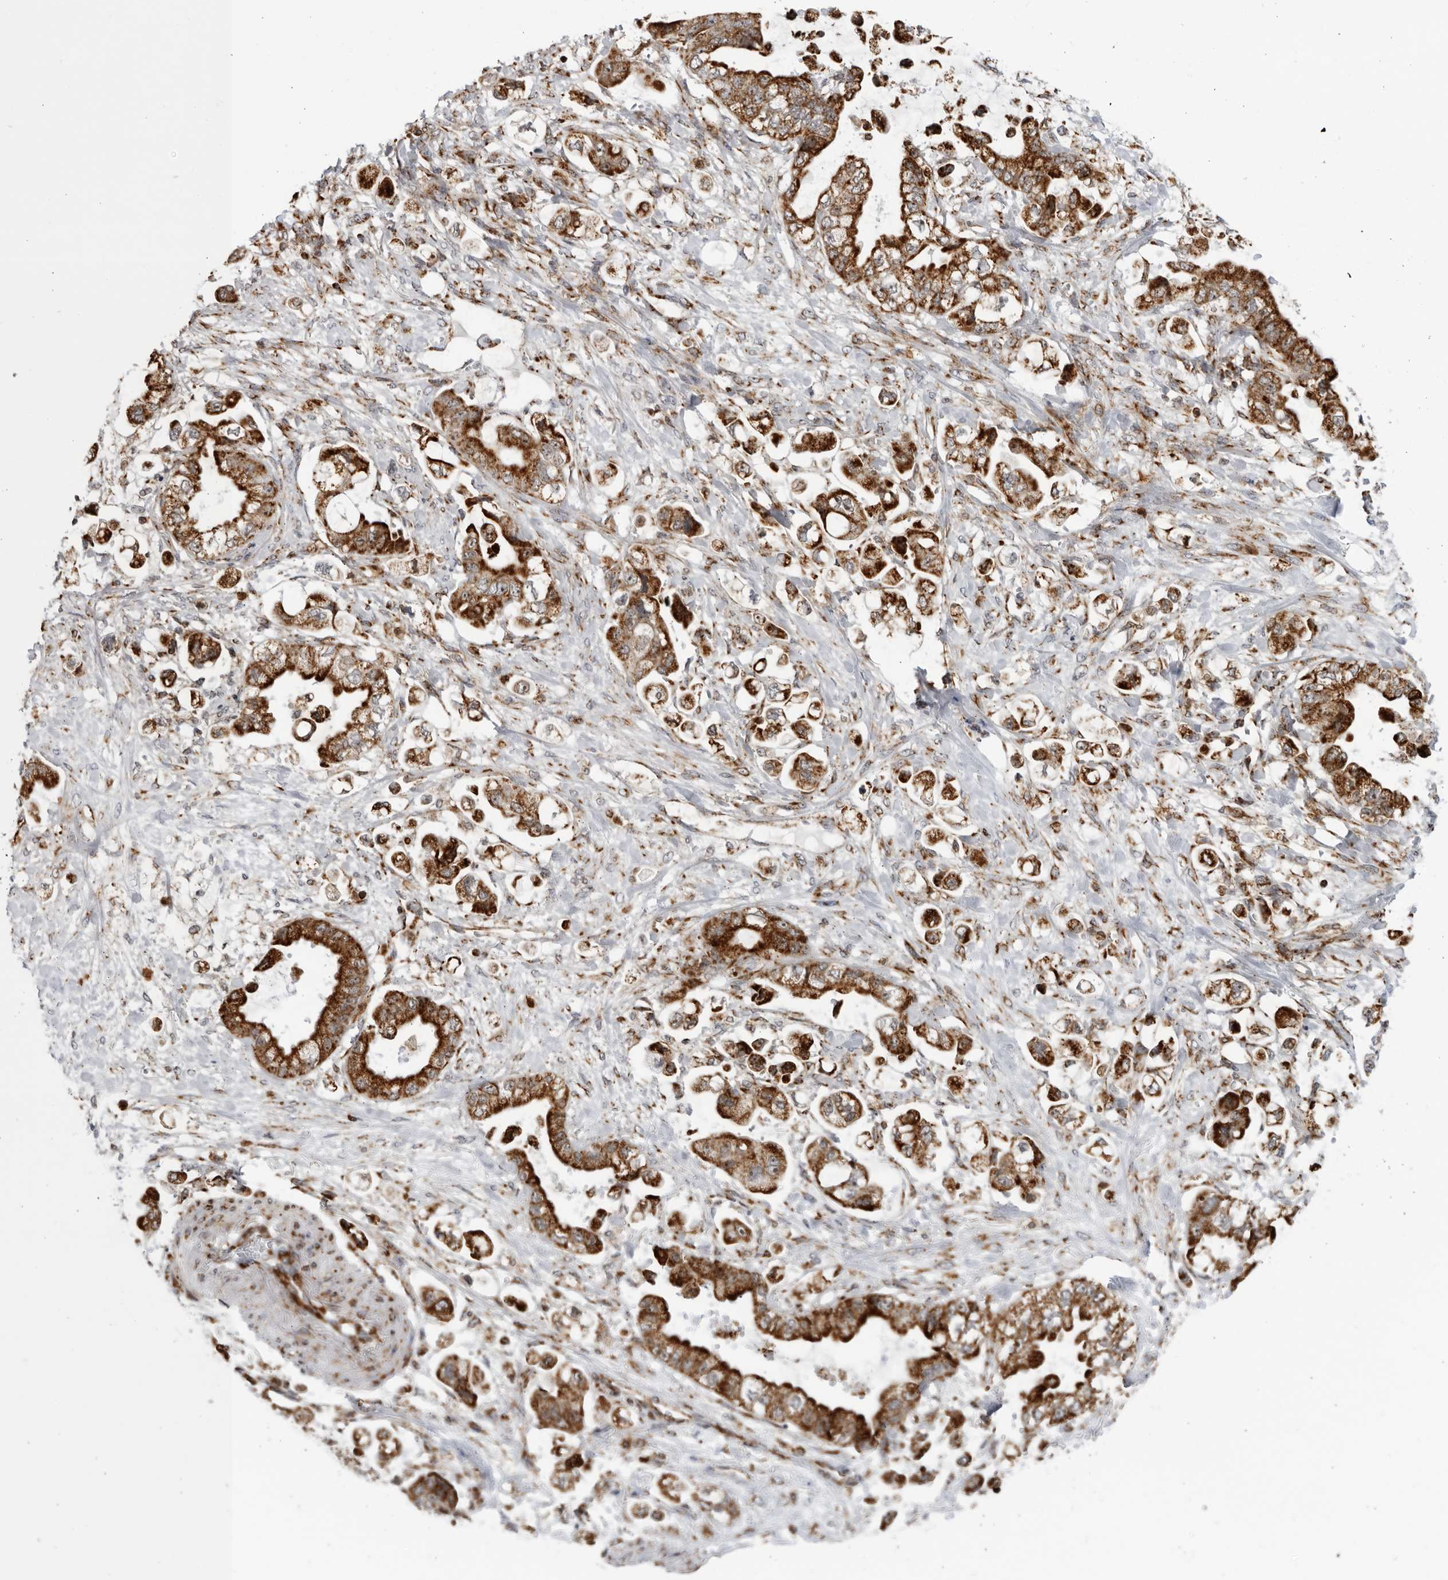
{"staining": {"intensity": "strong", "quantity": ">75%", "location": "cytoplasmic/membranous"}, "tissue": "stomach cancer", "cell_type": "Tumor cells", "image_type": "cancer", "snomed": [{"axis": "morphology", "description": "Adenocarcinoma, NOS"}, {"axis": "topography", "description": "Stomach"}], "caption": "Adenocarcinoma (stomach) was stained to show a protein in brown. There is high levels of strong cytoplasmic/membranous positivity in approximately >75% of tumor cells.", "gene": "RBM34", "patient": {"sex": "male", "age": 62}}